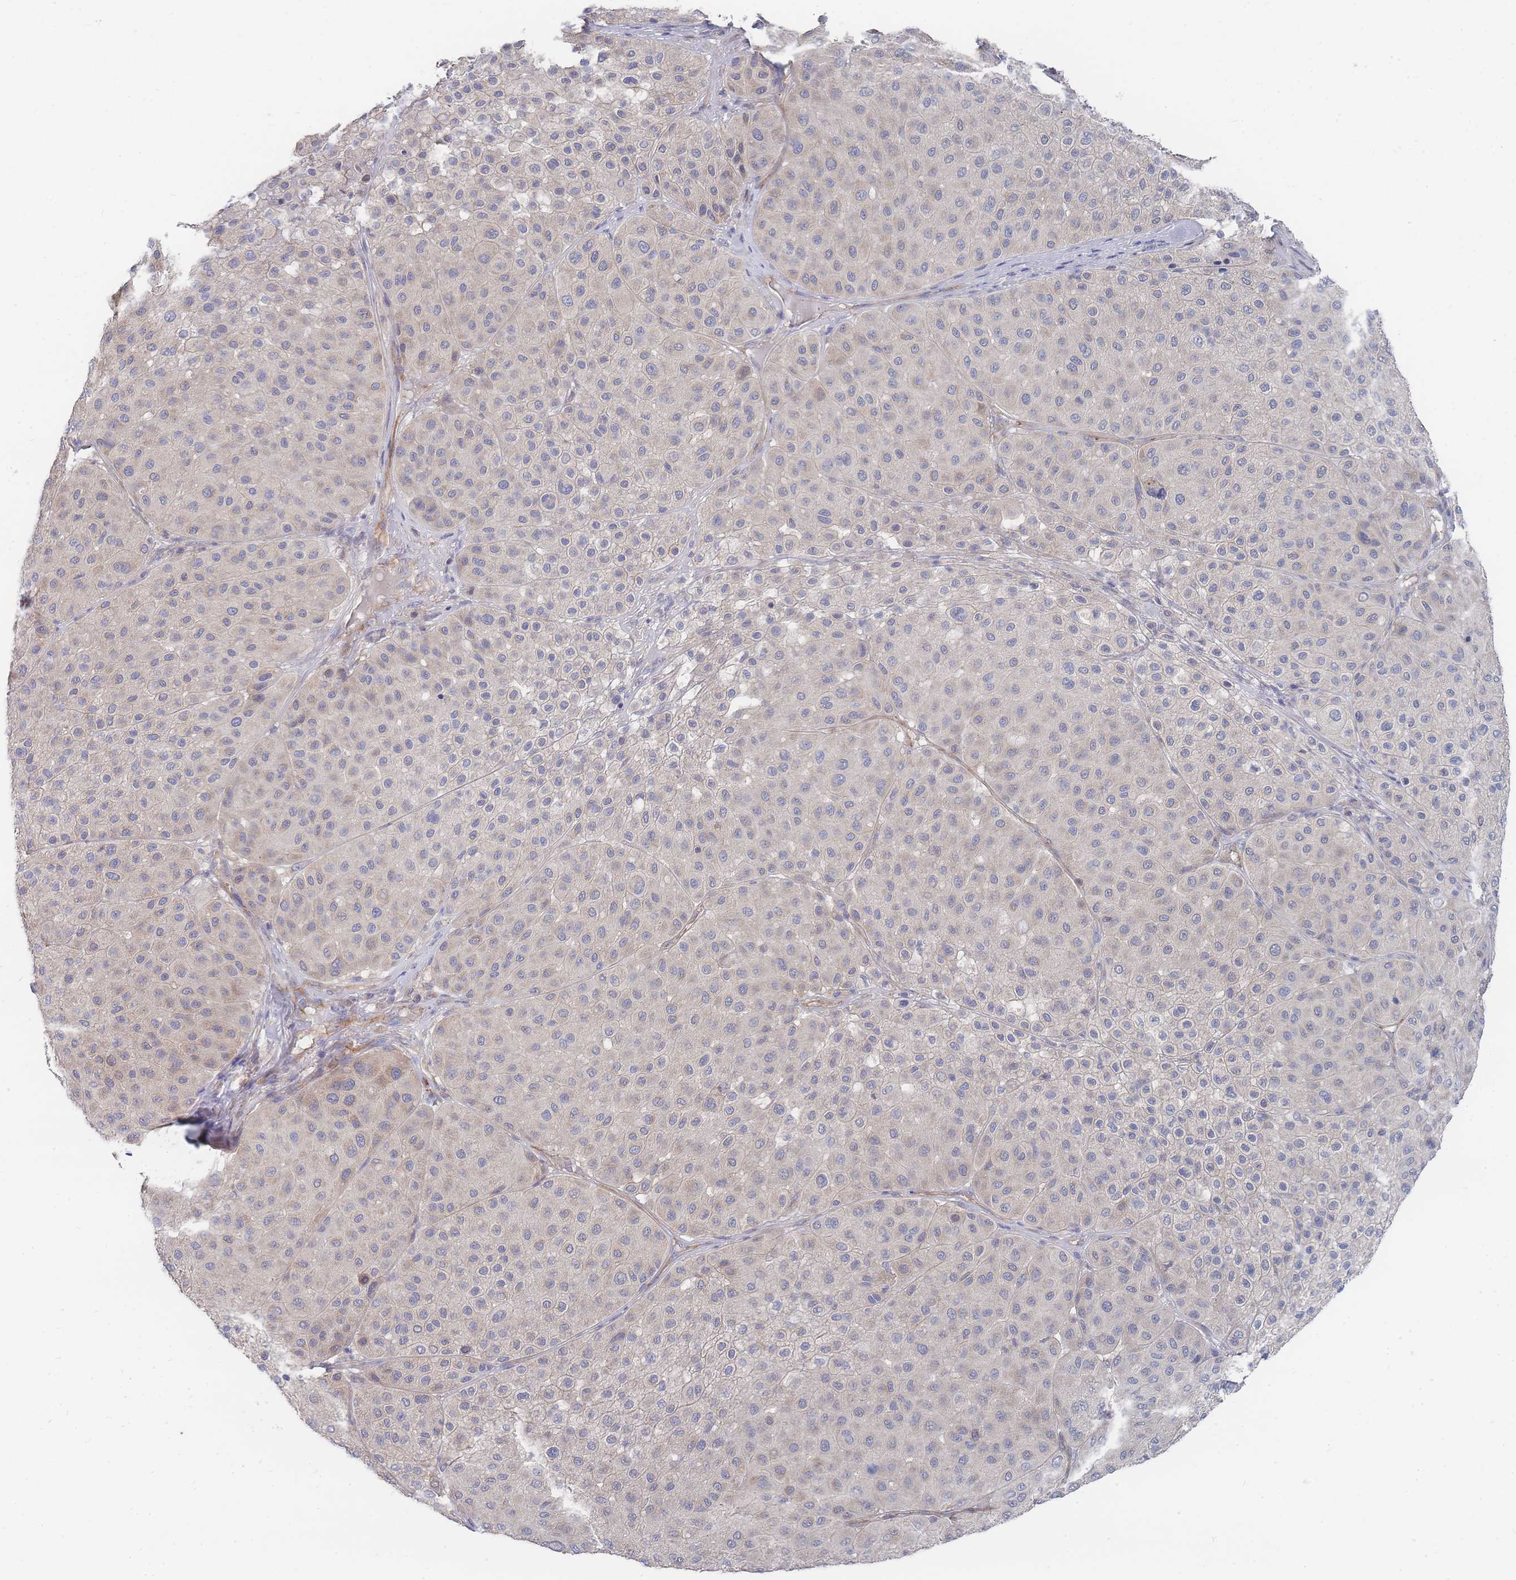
{"staining": {"intensity": "moderate", "quantity": "25%-75%", "location": "cytoplasmic/membranous"}, "tissue": "melanoma", "cell_type": "Tumor cells", "image_type": "cancer", "snomed": [{"axis": "morphology", "description": "Malignant melanoma, Metastatic site"}, {"axis": "topography", "description": "Smooth muscle"}], "caption": "Protein analysis of melanoma tissue exhibits moderate cytoplasmic/membranous positivity in about 25%-75% of tumor cells.", "gene": "NUB1", "patient": {"sex": "male", "age": 41}}